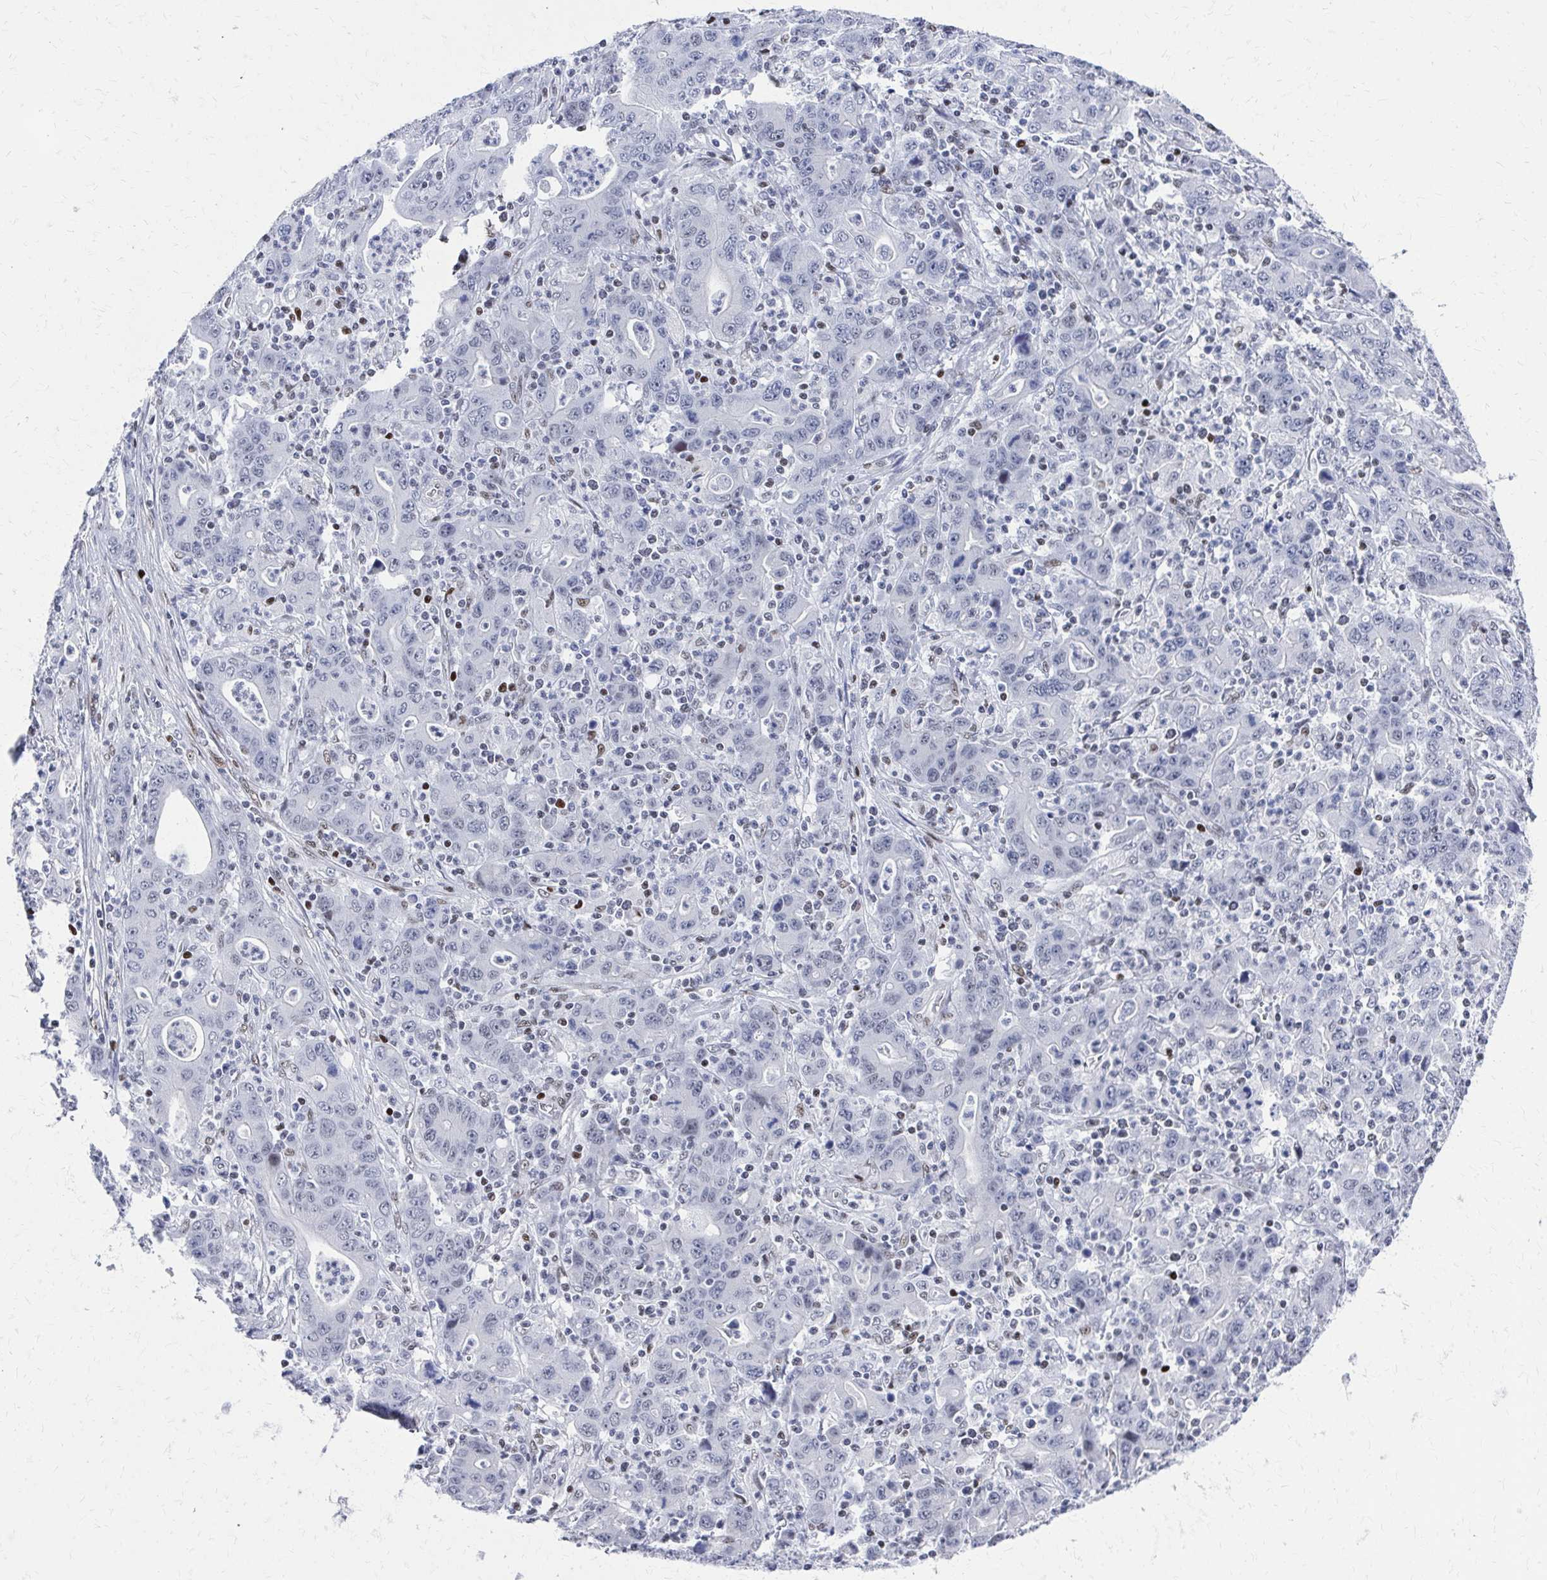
{"staining": {"intensity": "negative", "quantity": "none", "location": "none"}, "tissue": "stomach cancer", "cell_type": "Tumor cells", "image_type": "cancer", "snomed": [{"axis": "morphology", "description": "Adenocarcinoma, NOS"}, {"axis": "topography", "description": "Stomach, upper"}], "caption": "DAB (3,3'-diaminobenzidine) immunohistochemical staining of human stomach cancer (adenocarcinoma) shows no significant positivity in tumor cells. (DAB immunohistochemistry (IHC) with hematoxylin counter stain).", "gene": "CDIN1", "patient": {"sex": "male", "age": 69}}